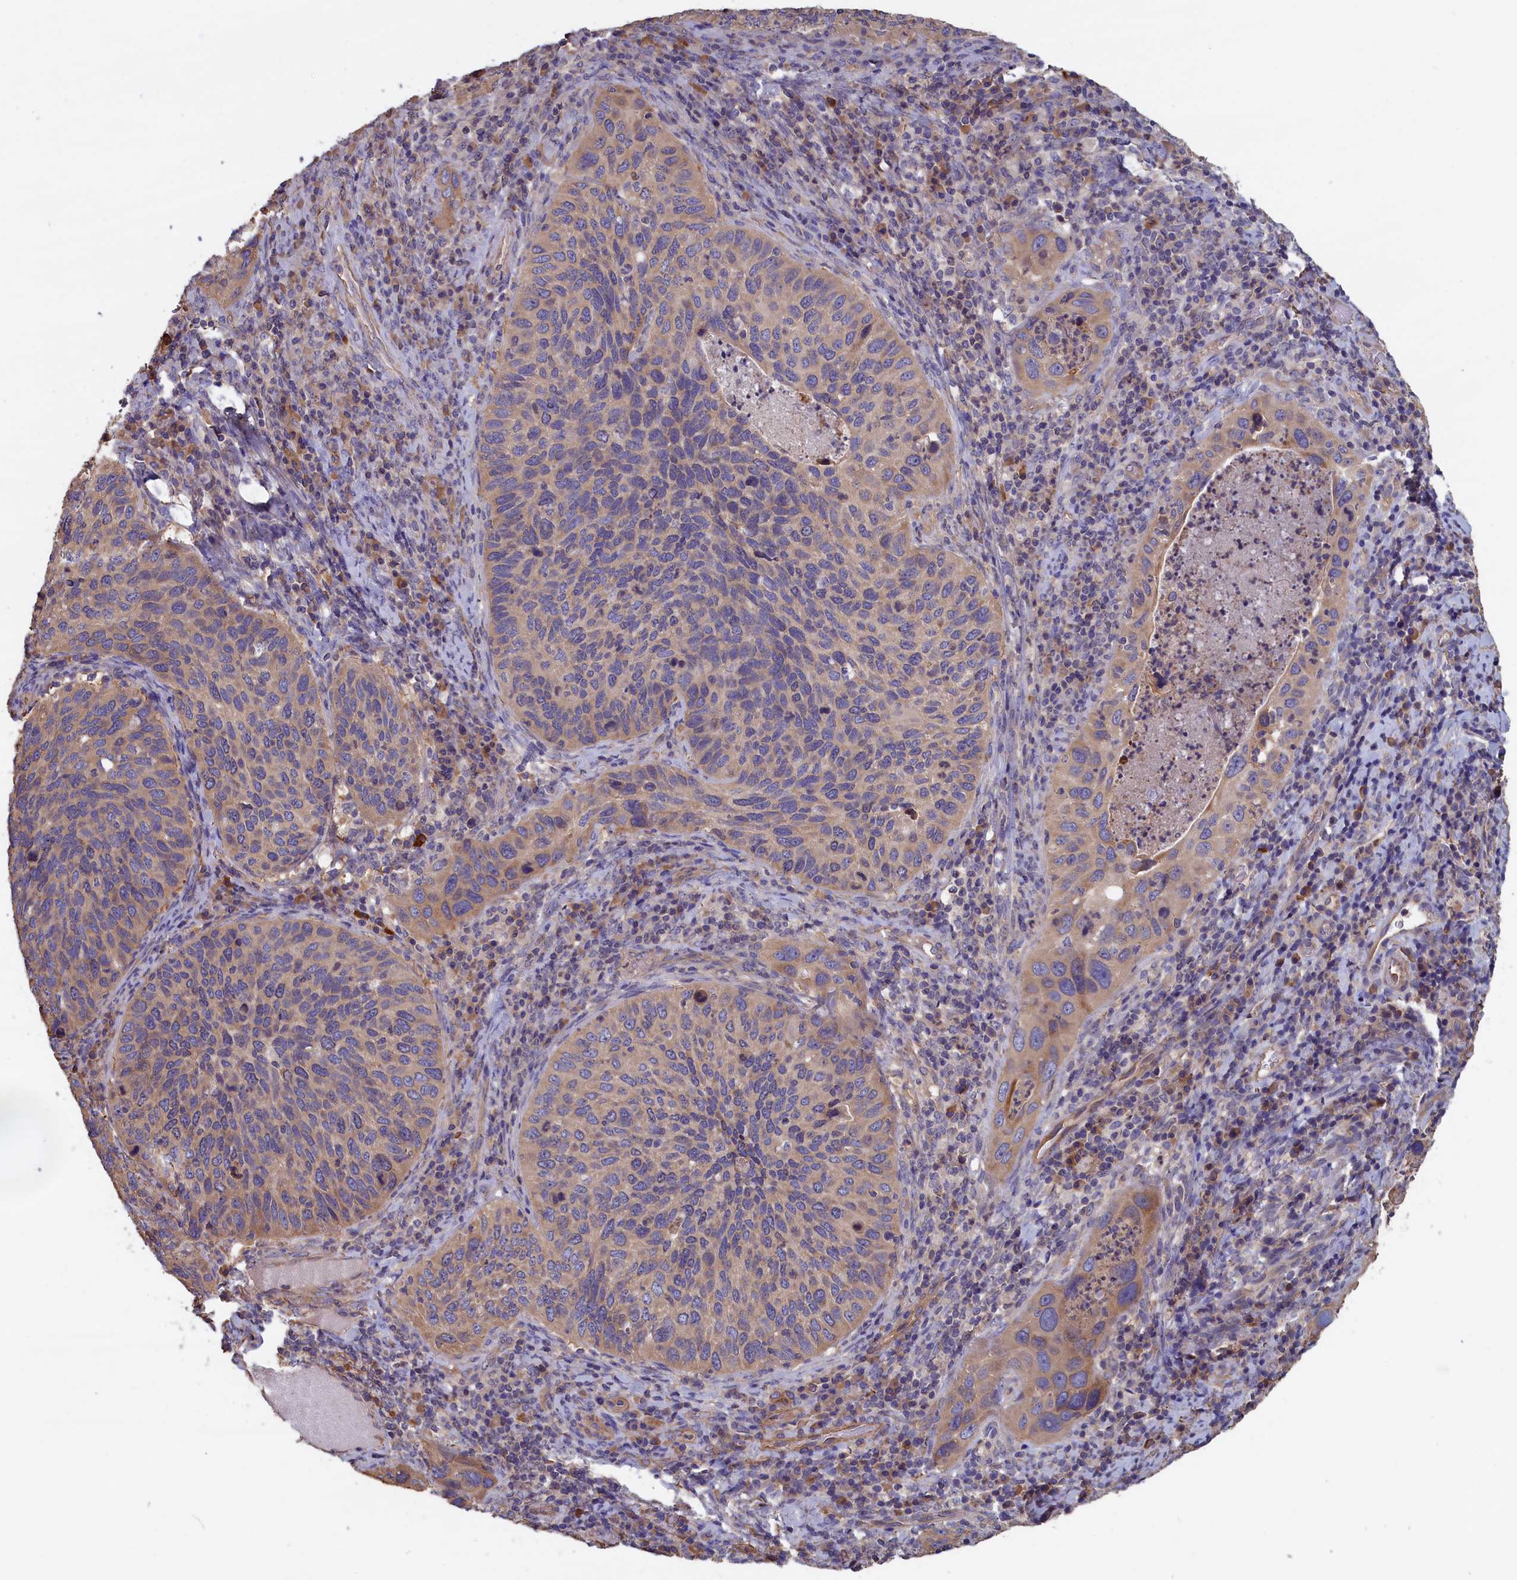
{"staining": {"intensity": "moderate", "quantity": ">75%", "location": "cytoplasmic/membranous"}, "tissue": "cervical cancer", "cell_type": "Tumor cells", "image_type": "cancer", "snomed": [{"axis": "morphology", "description": "Squamous cell carcinoma, NOS"}, {"axis": "topography", "description": "Cervix"}], "caption": "Moderate cytoplasmic/membranous positivity is identified in approximately >75% of tumor cells in cervical cancer.", "gene": "ANKRD2", "patient": {"sex": "female", "age": 38}}